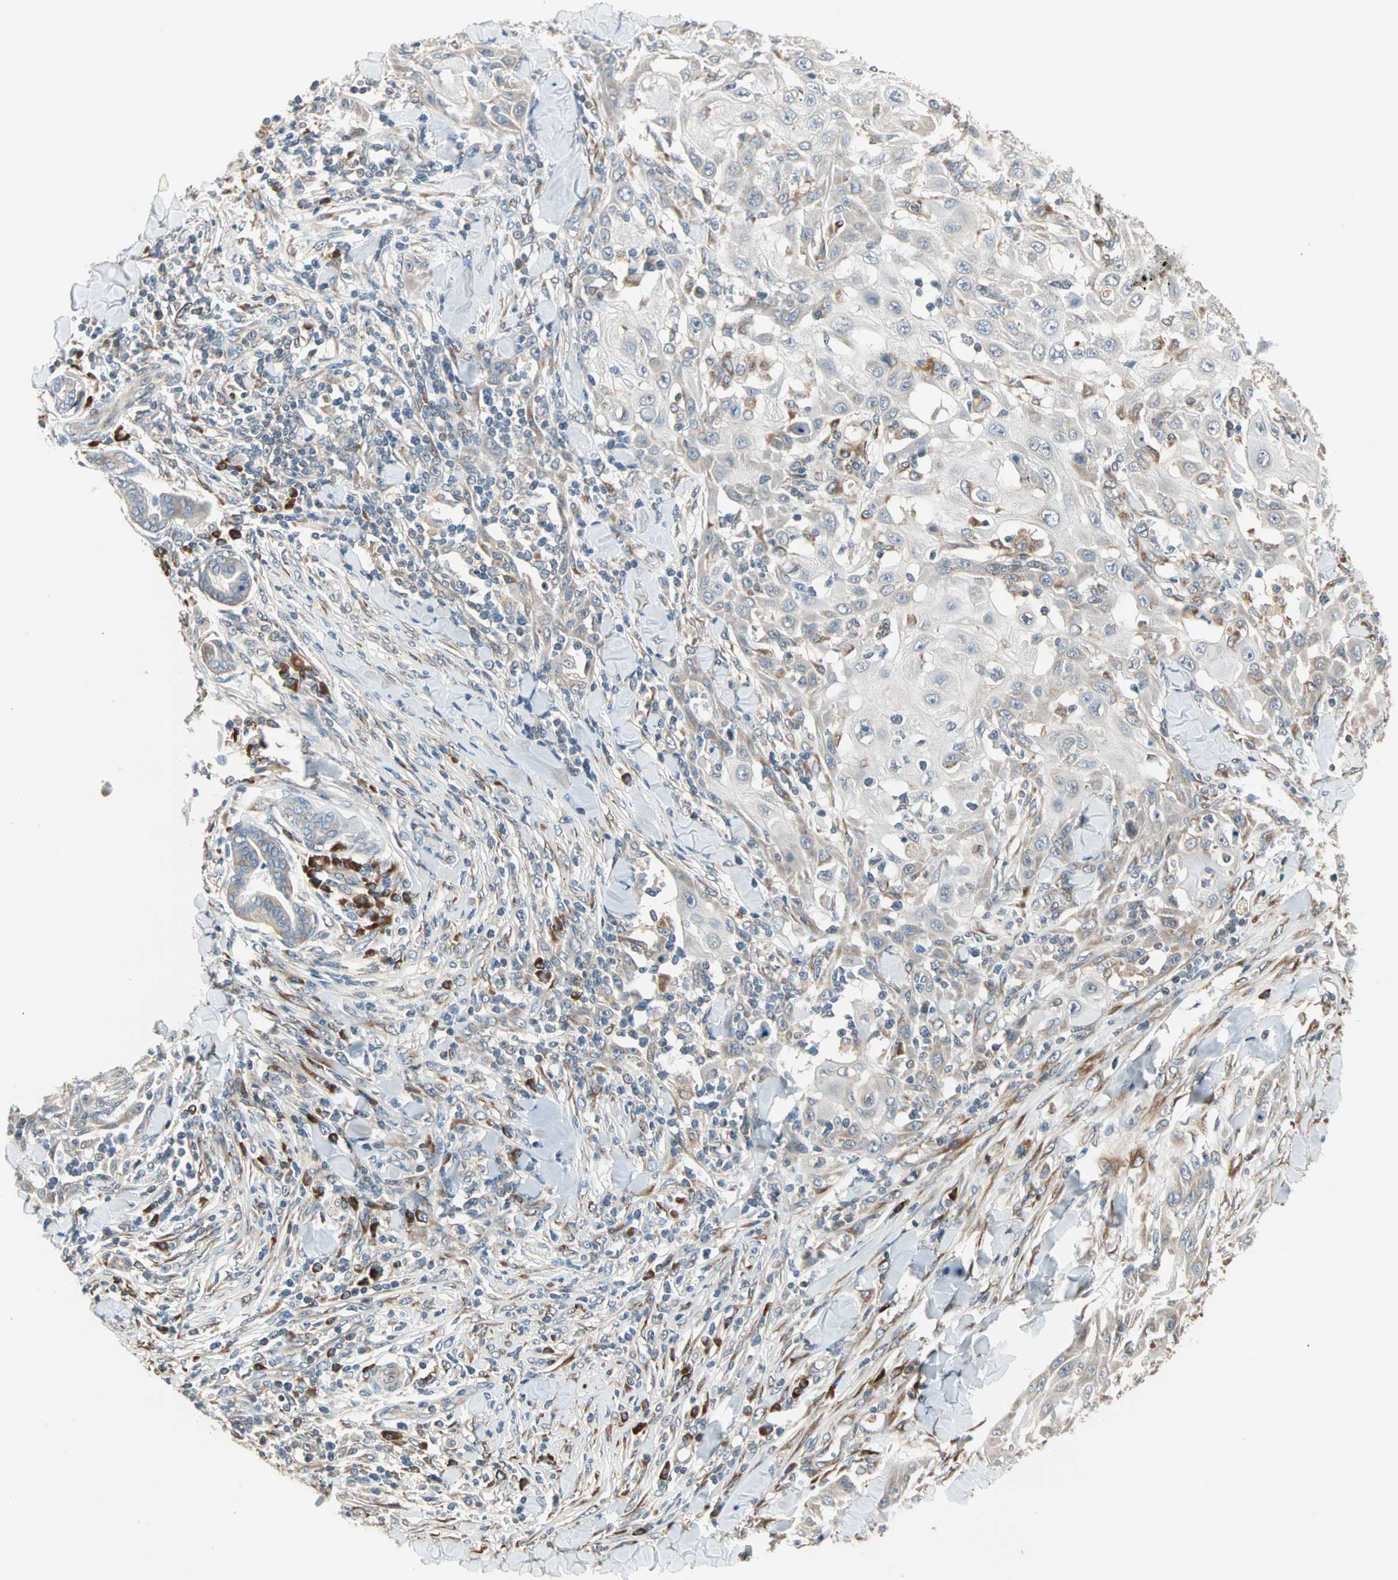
{"staining": {"intensity": "moderate", "quantity": ">75%", "location": "cytoplasmic/membranous"}, "tissue": "skin cancer", "cell_type": "Tumor cells", "image_type": "cancer", "snomed": [{"axis": "morphology", "description": "Squamous cell carcinoma, NOS"}, {"axis": "topography", "description": "Skin"}], "caption": "Skin cancer stained with a brown dye displays moderate cytoplasmic/membranous positive expression in approximately >75% of tumor cells.", "gene": "SAR1A", "patient": {"sex": "male", "age": 24}}